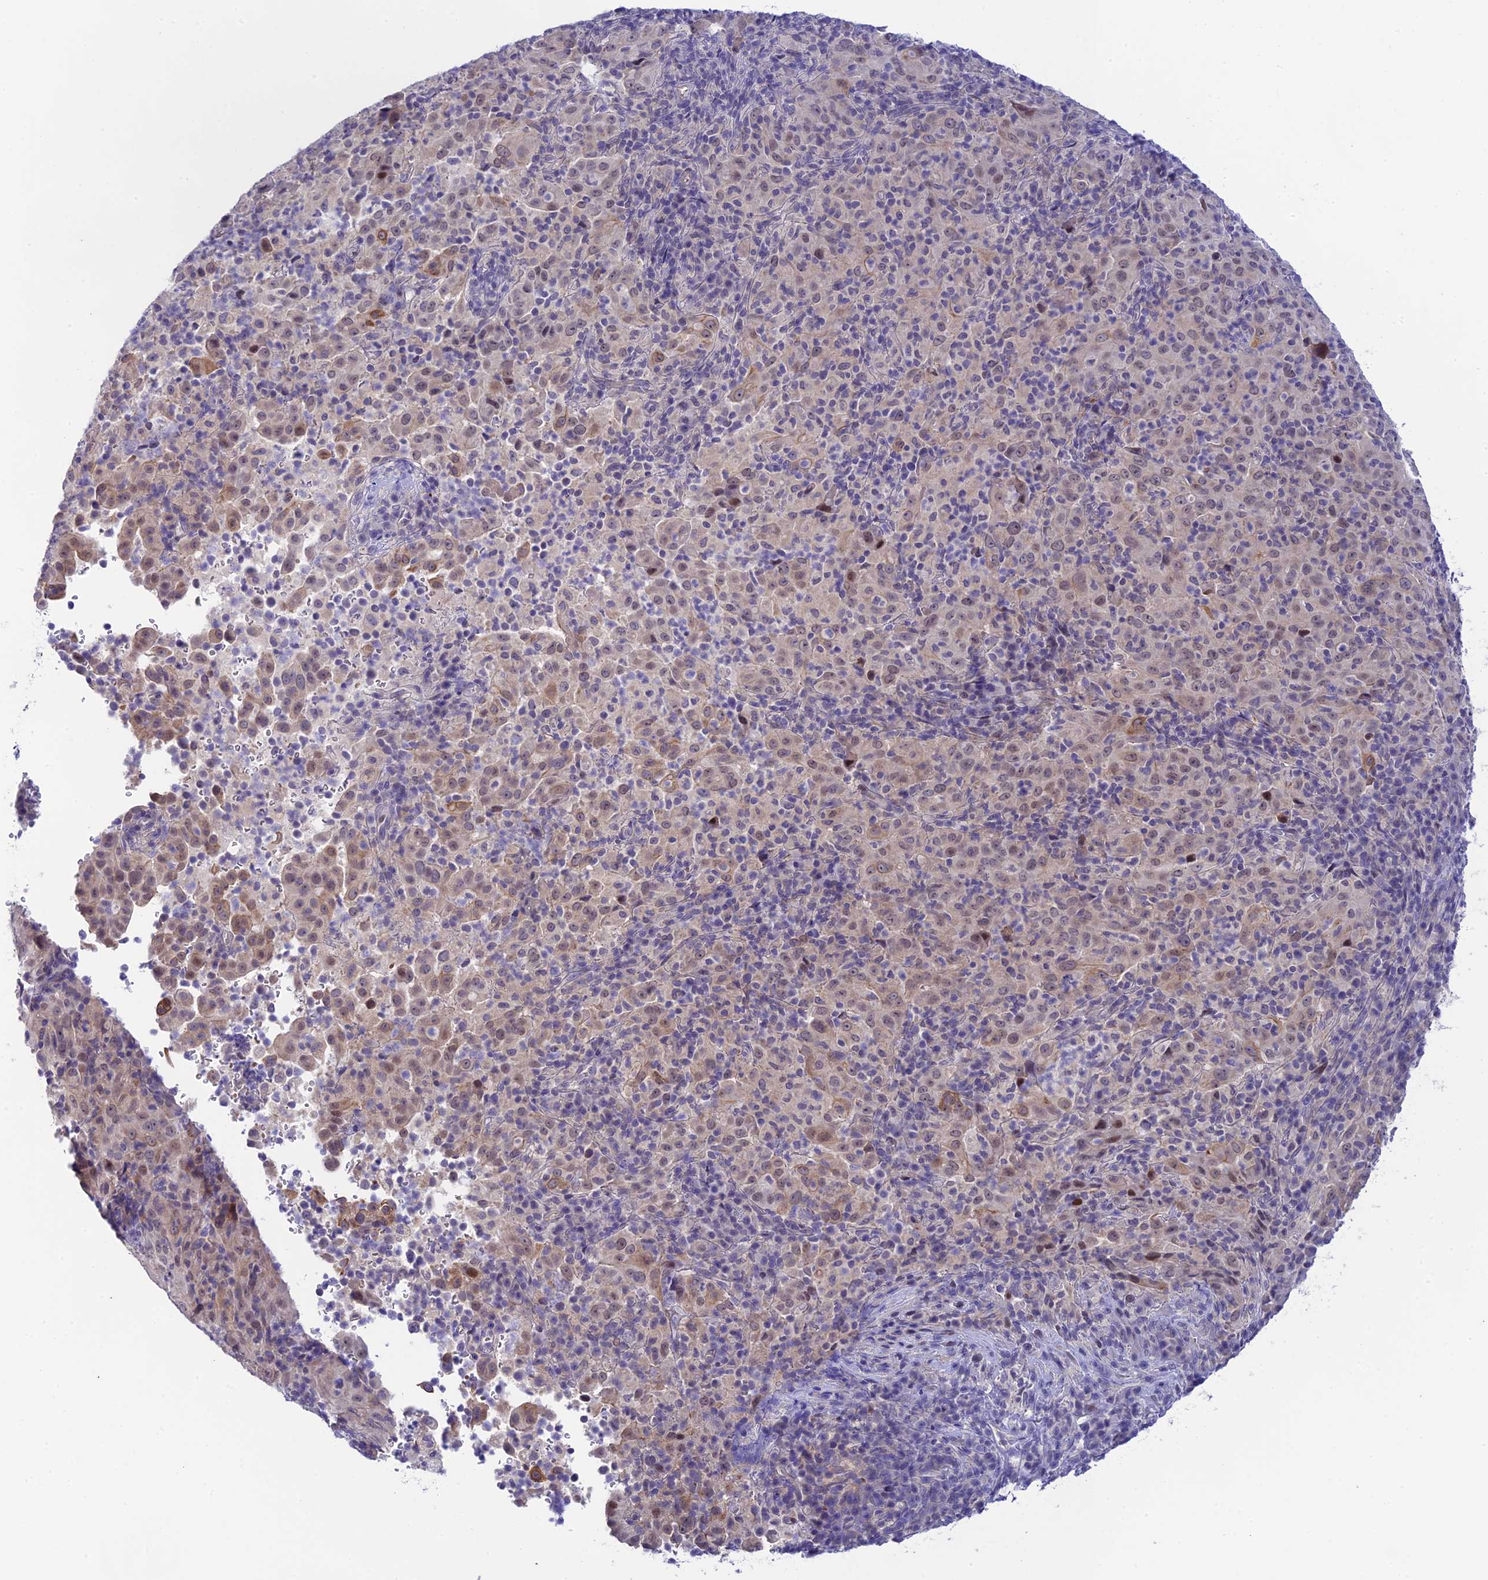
{"staining": {"intensity": "weak", "quantity": "25%-75%", "location": "cytoplasmic/membranous,nuclear"}, "tissue": "pancreatic cancer", "cell_type": "Tumor cells", "image_type": "cancer", "snomed": [{"axis": "morphology", "description": "Adenocarcinoma, NOS"}, {"axis": "topography", "description": "Pancreas"}], "caption": "This is a photomicrograph of IHC staining of pancreatic cancer, which shows weak positivity in the cytoplasmic/membranous and nuclear of tumor cells.", "gene": "RASGEF1B", "patient": {"sex": "male", "age": 63}}